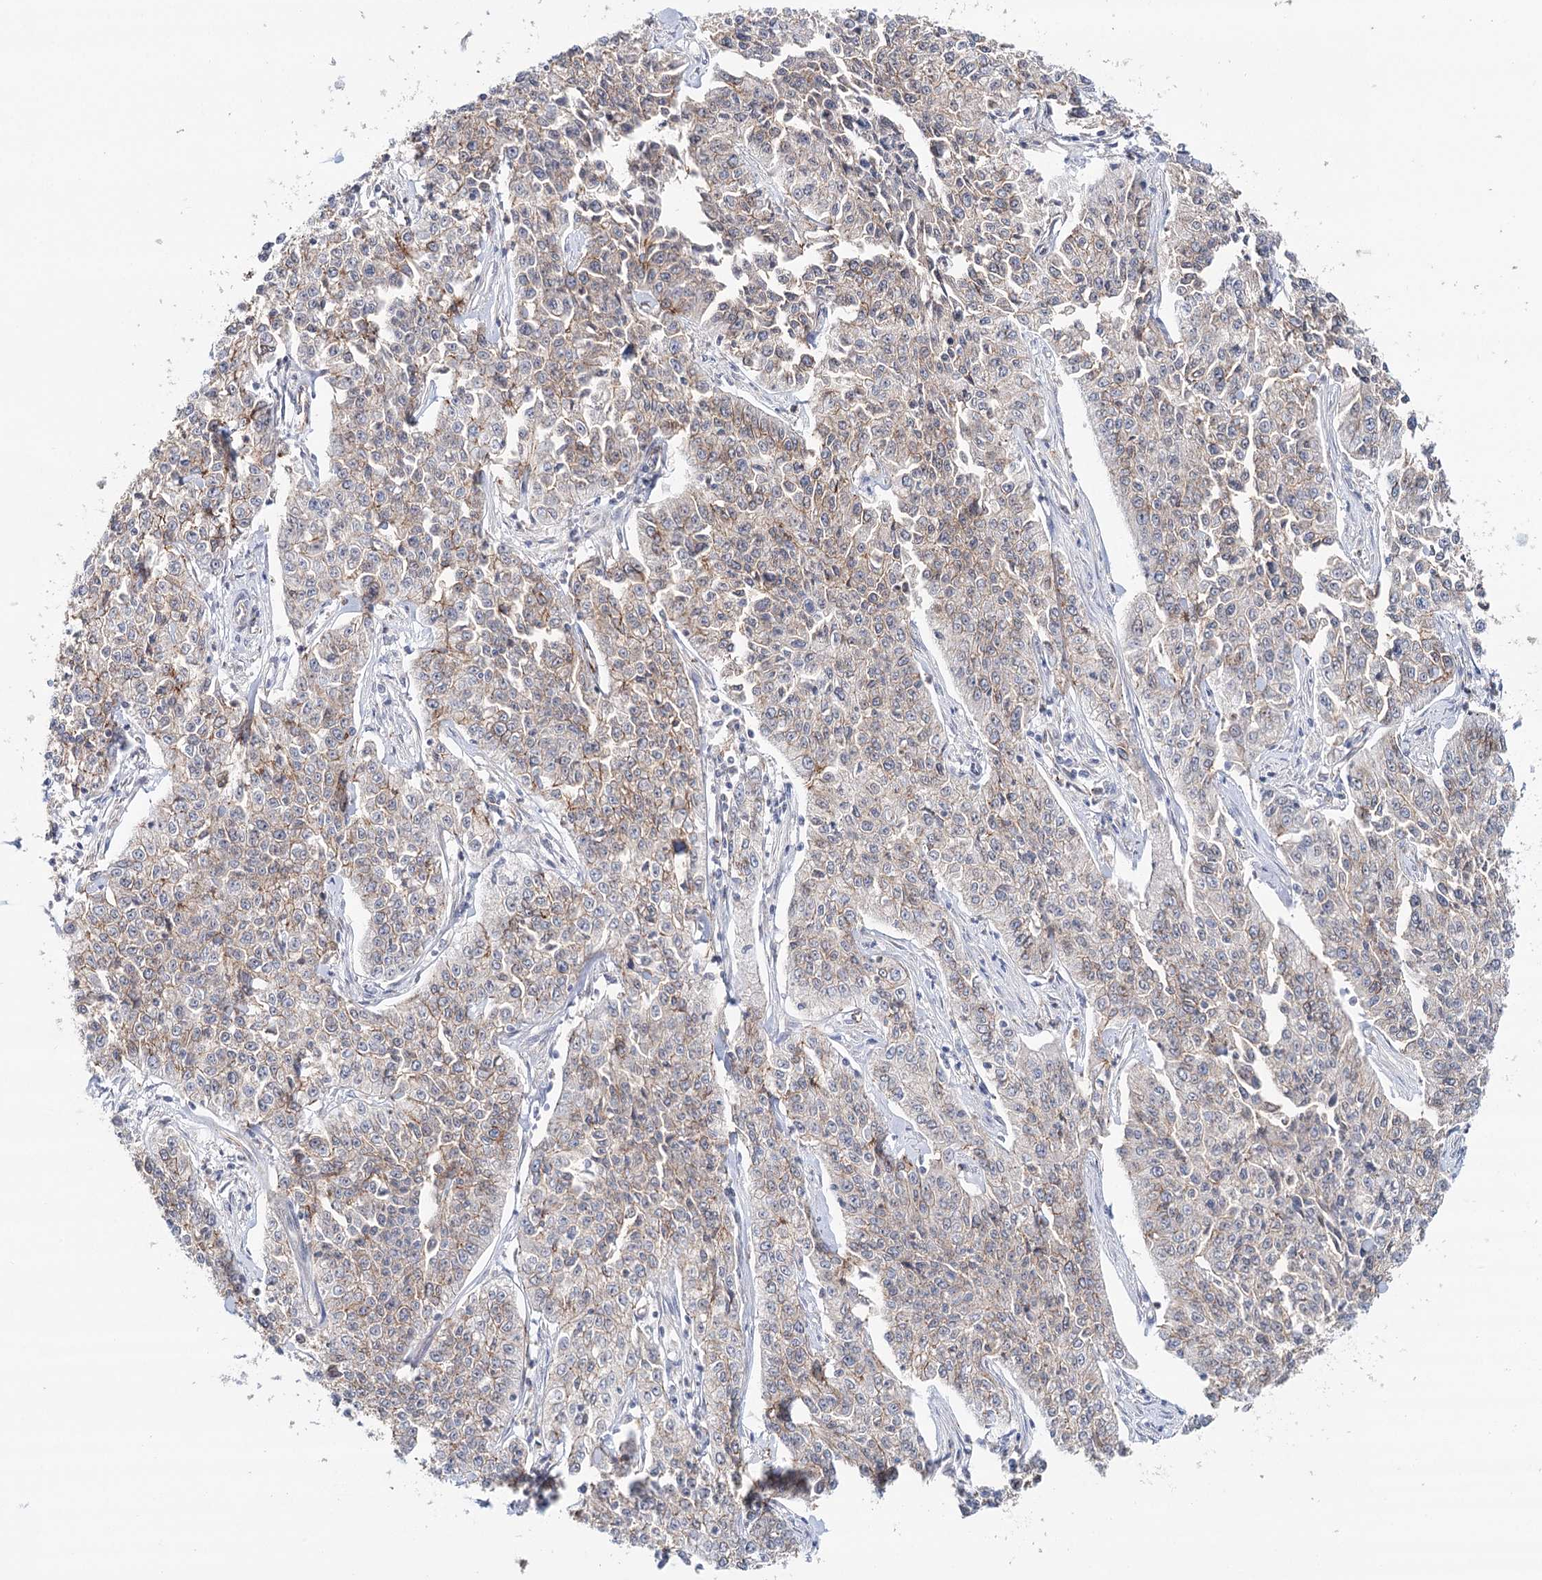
{"staining": {"intensity": "weak", "quantity": "<25%", "location": "cytoplasmic/membranous"}, "tissue": "cervical cancer", "cell_type": "Tumor cells", "image_type": "cancer", "snomed": [{"axis": "morphology", "description": "Squamous cell carcinoma, NOS"}, {"axis": "topography", "description": "Cervix"}], "caption": "The micrograph demonstrates no significant positivity in tumor cells of cervical squamous cell carcinoma.", "gene": "PKP4", "patient": {"sex": "female", "age": 35}}